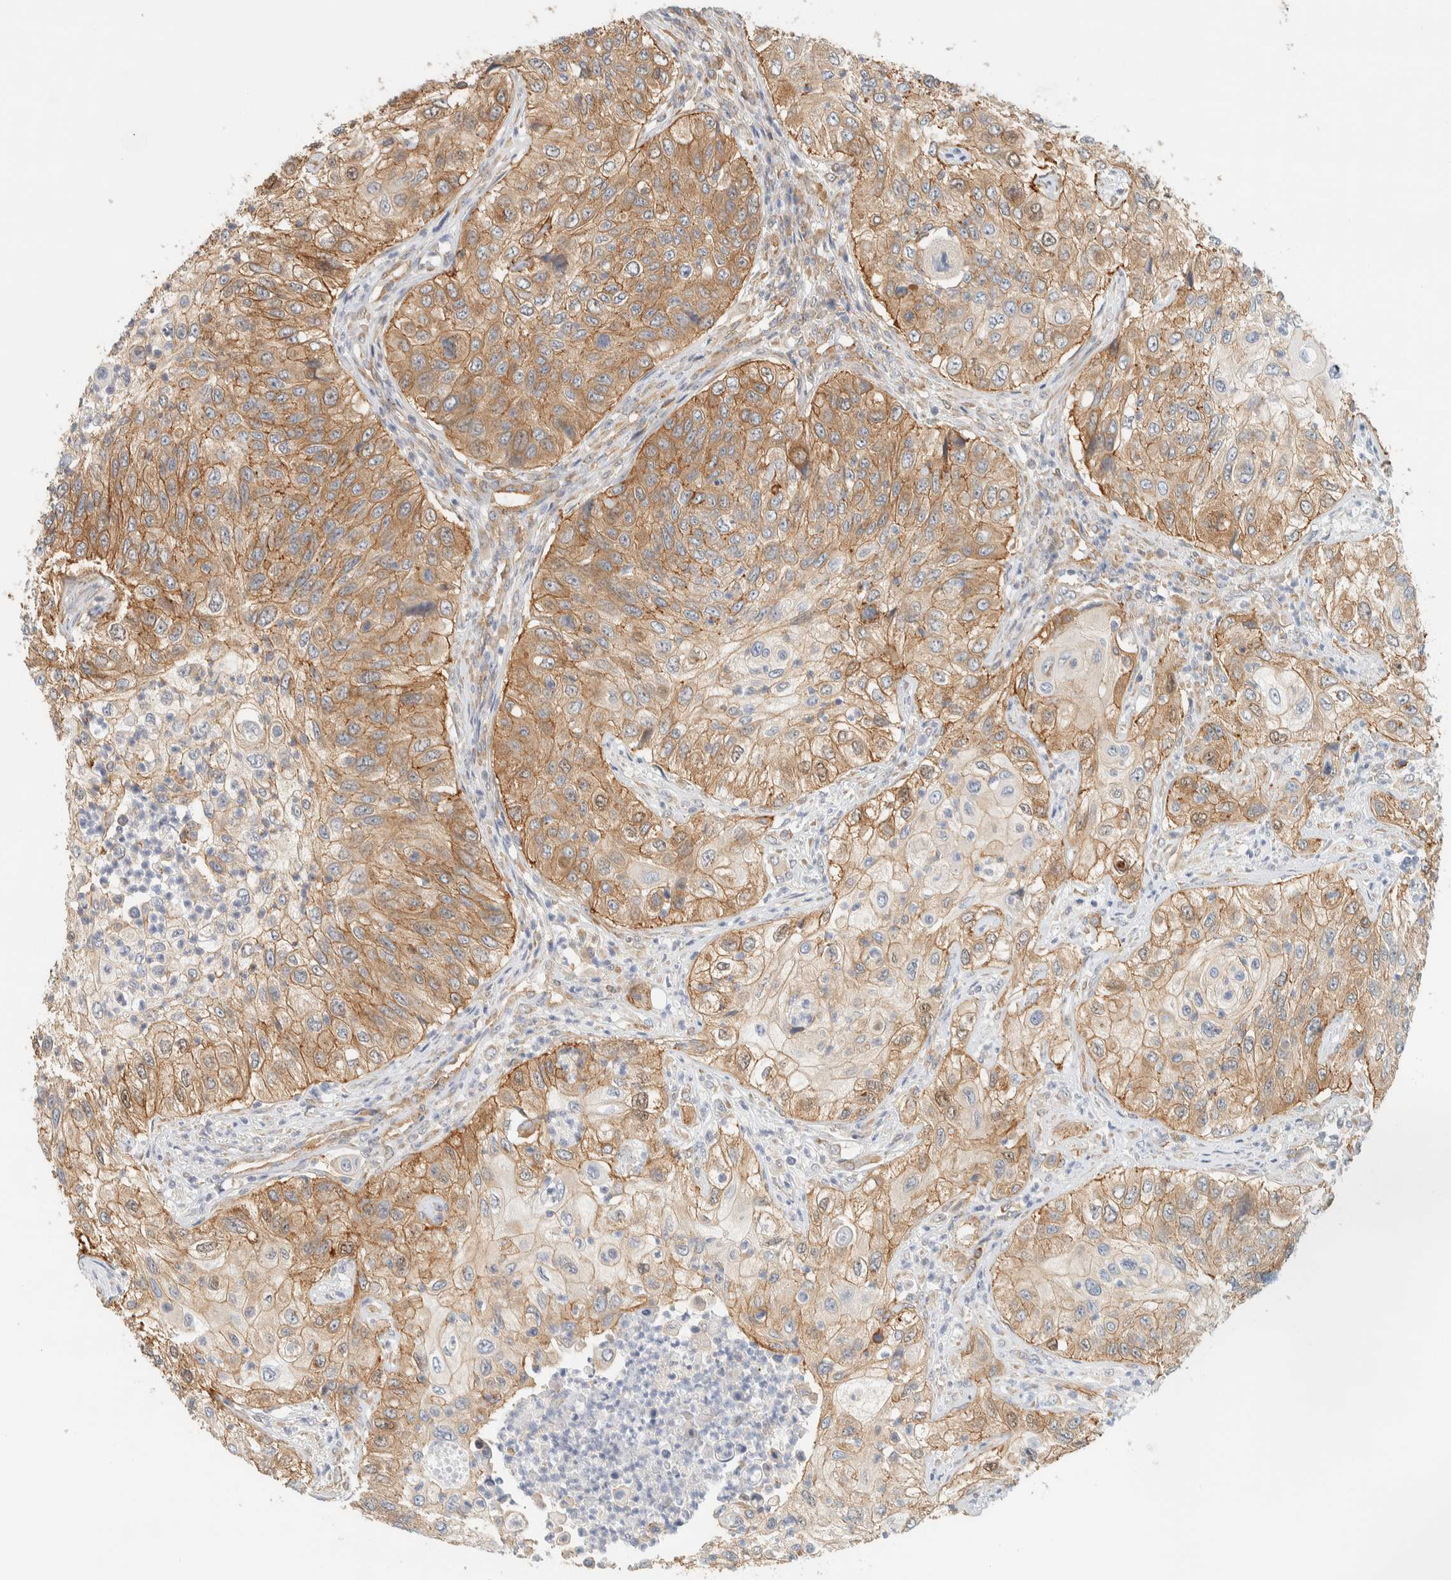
{"staining": {"intensity": "weak", "quantity": ">75%", "location": "cytoplasmic/membranous"}, "tissue": "urothelial cancer", "cell_type": "Tumor cells", "image_type": "cancer", "snomed": [{"axis": "morphology", "description": "Urothelial carcinoma, High grade"}, {"axis": "topography", "description": "Urinary bladder"}], "caption": "Human urothelial cancer stained with a protein marker reveals weak staining in tumor cells.", "gene": "LIMA1", "patient": {"sex": "female", "age": 60}}